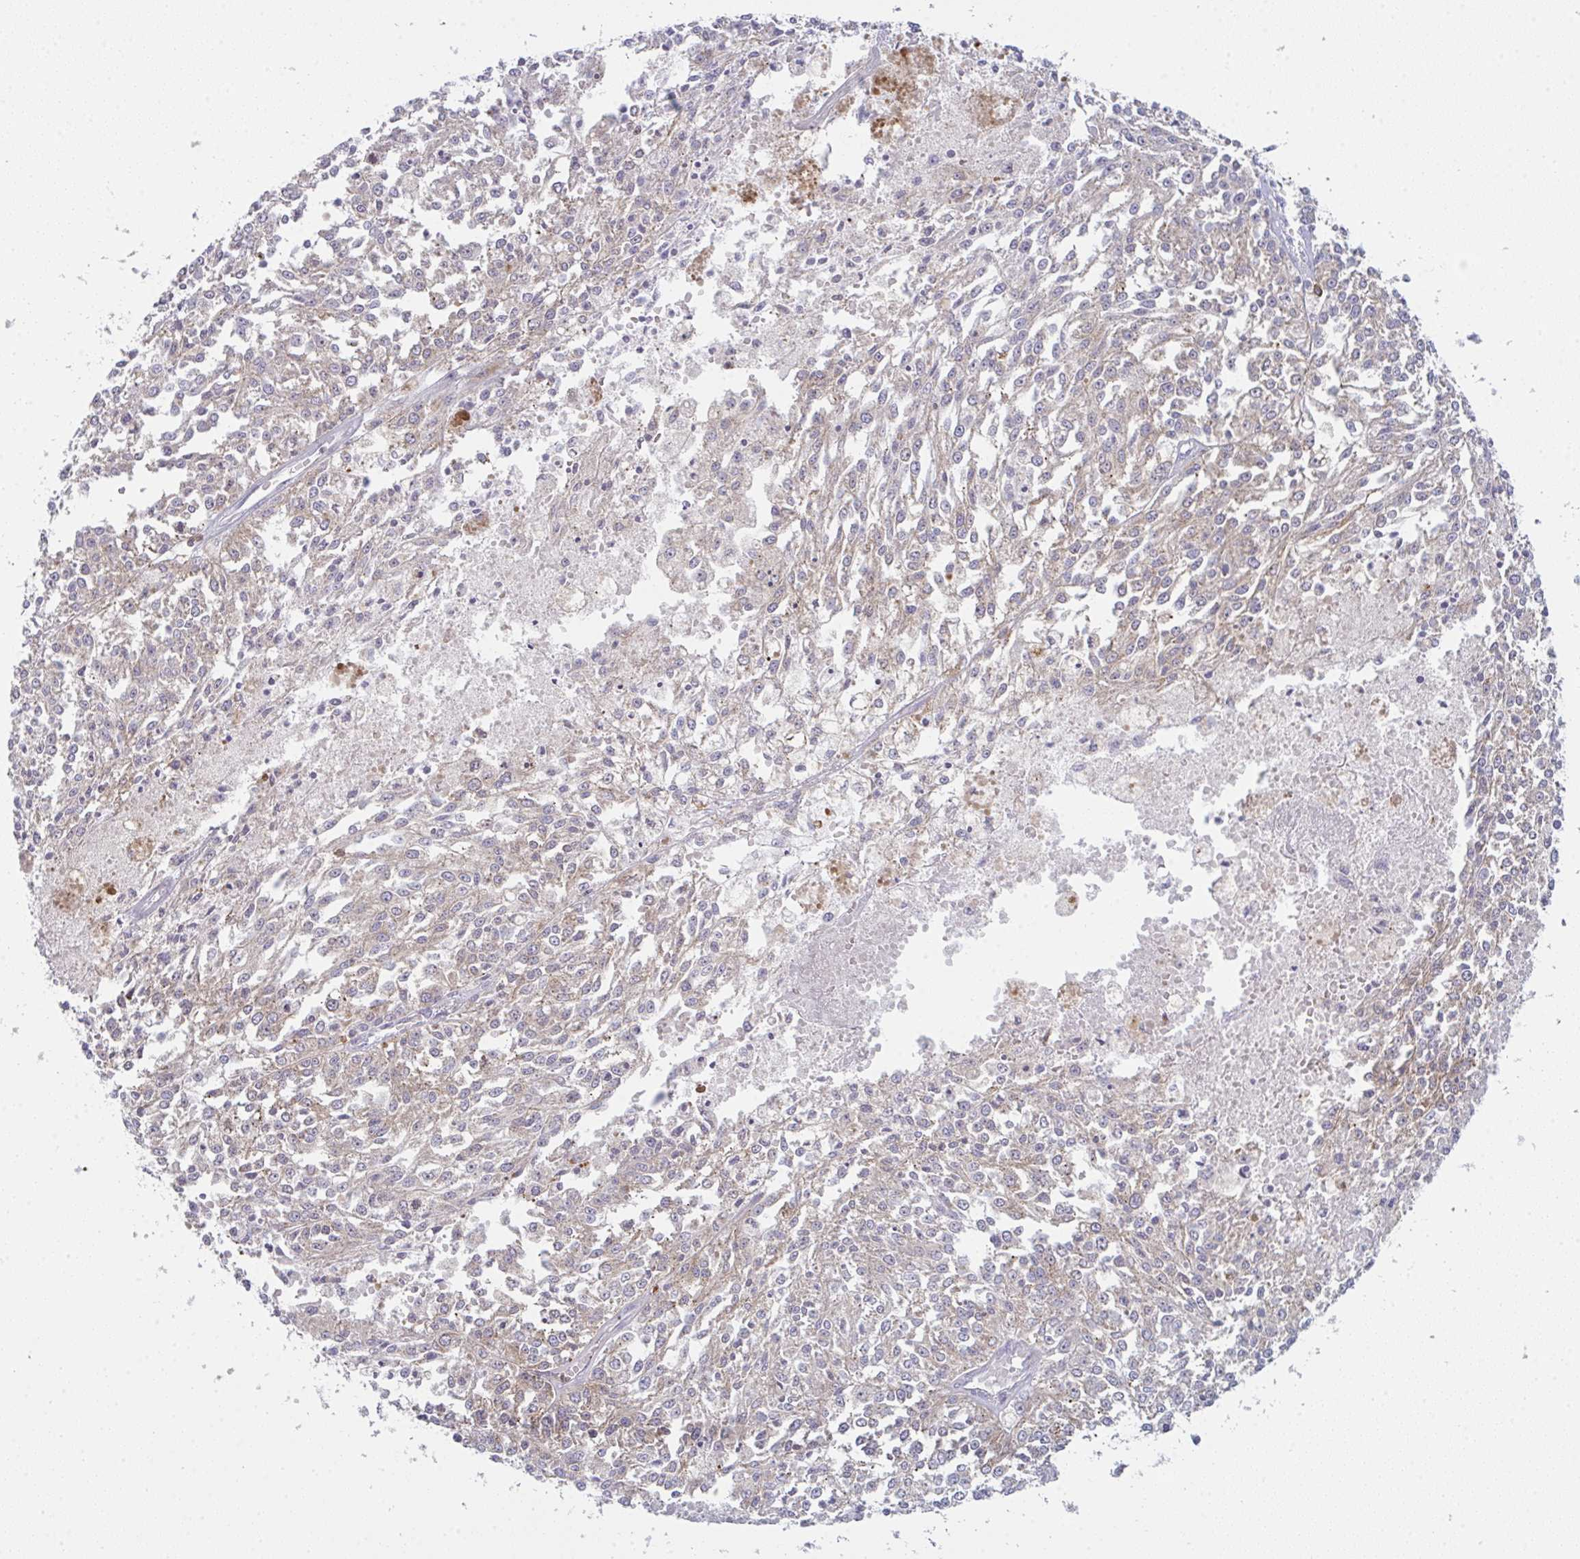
{"staining": {"intensity": "weak", "quantity": "25%-75%", "location": "cytoplasmic/membranous"}, "tissue": "melanoma", "cell_type": "Tumor cells", "image_type": "cancer", "snomed": [{"axis": "morphology", "description": "Malignant melanoma, NOS"}, {"axis": "topography", "description": "Skin"}], "caption": "The micrograph shows immunohistochemical staining of malignant melanoma. There is weak cytoplasmic/membranous expression is present in about 25%-75% of tumor cells.", "gene": "CD80", "patient": {"sex": "female", "age": 64}}